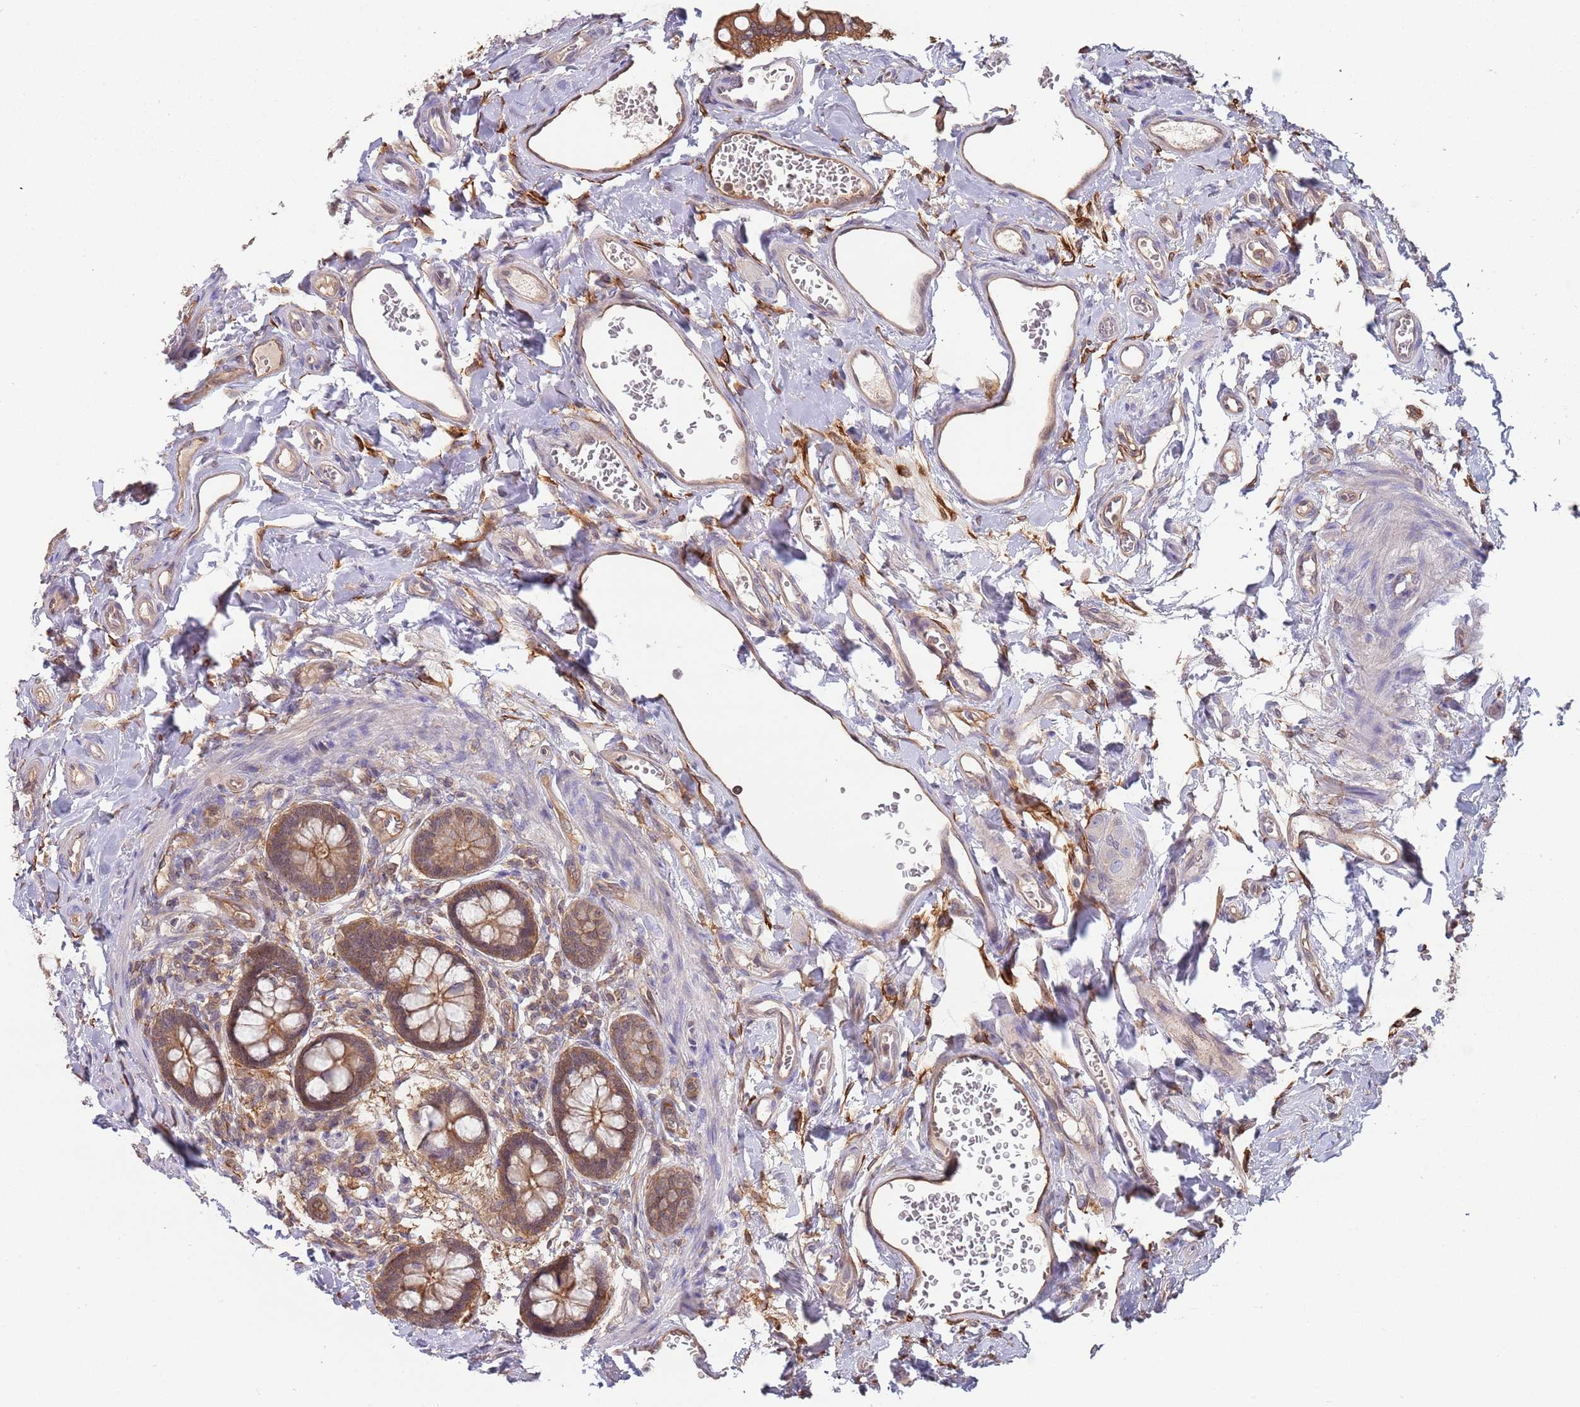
{"staining": {"intensity": "moderate", "quantity": ">75%", "location": "cytoplasmic/membranous"}, "tissue": "small intestine", "cell_type": "Glandular cells", "image_type": "normal", "snomed": [{"axis": "morphology", "description": "Normal tissue, NOS"}, {"axis": "topography", "description": "Small intestine"}], "caption": "The histopathology image demonstrates a brown stain indicating the presence of a protein in the cytoplasmic/membranous of glandular cells in small intestine.", "gene": "GSDMD", "patient": {"sex": "male", "age": 52}}